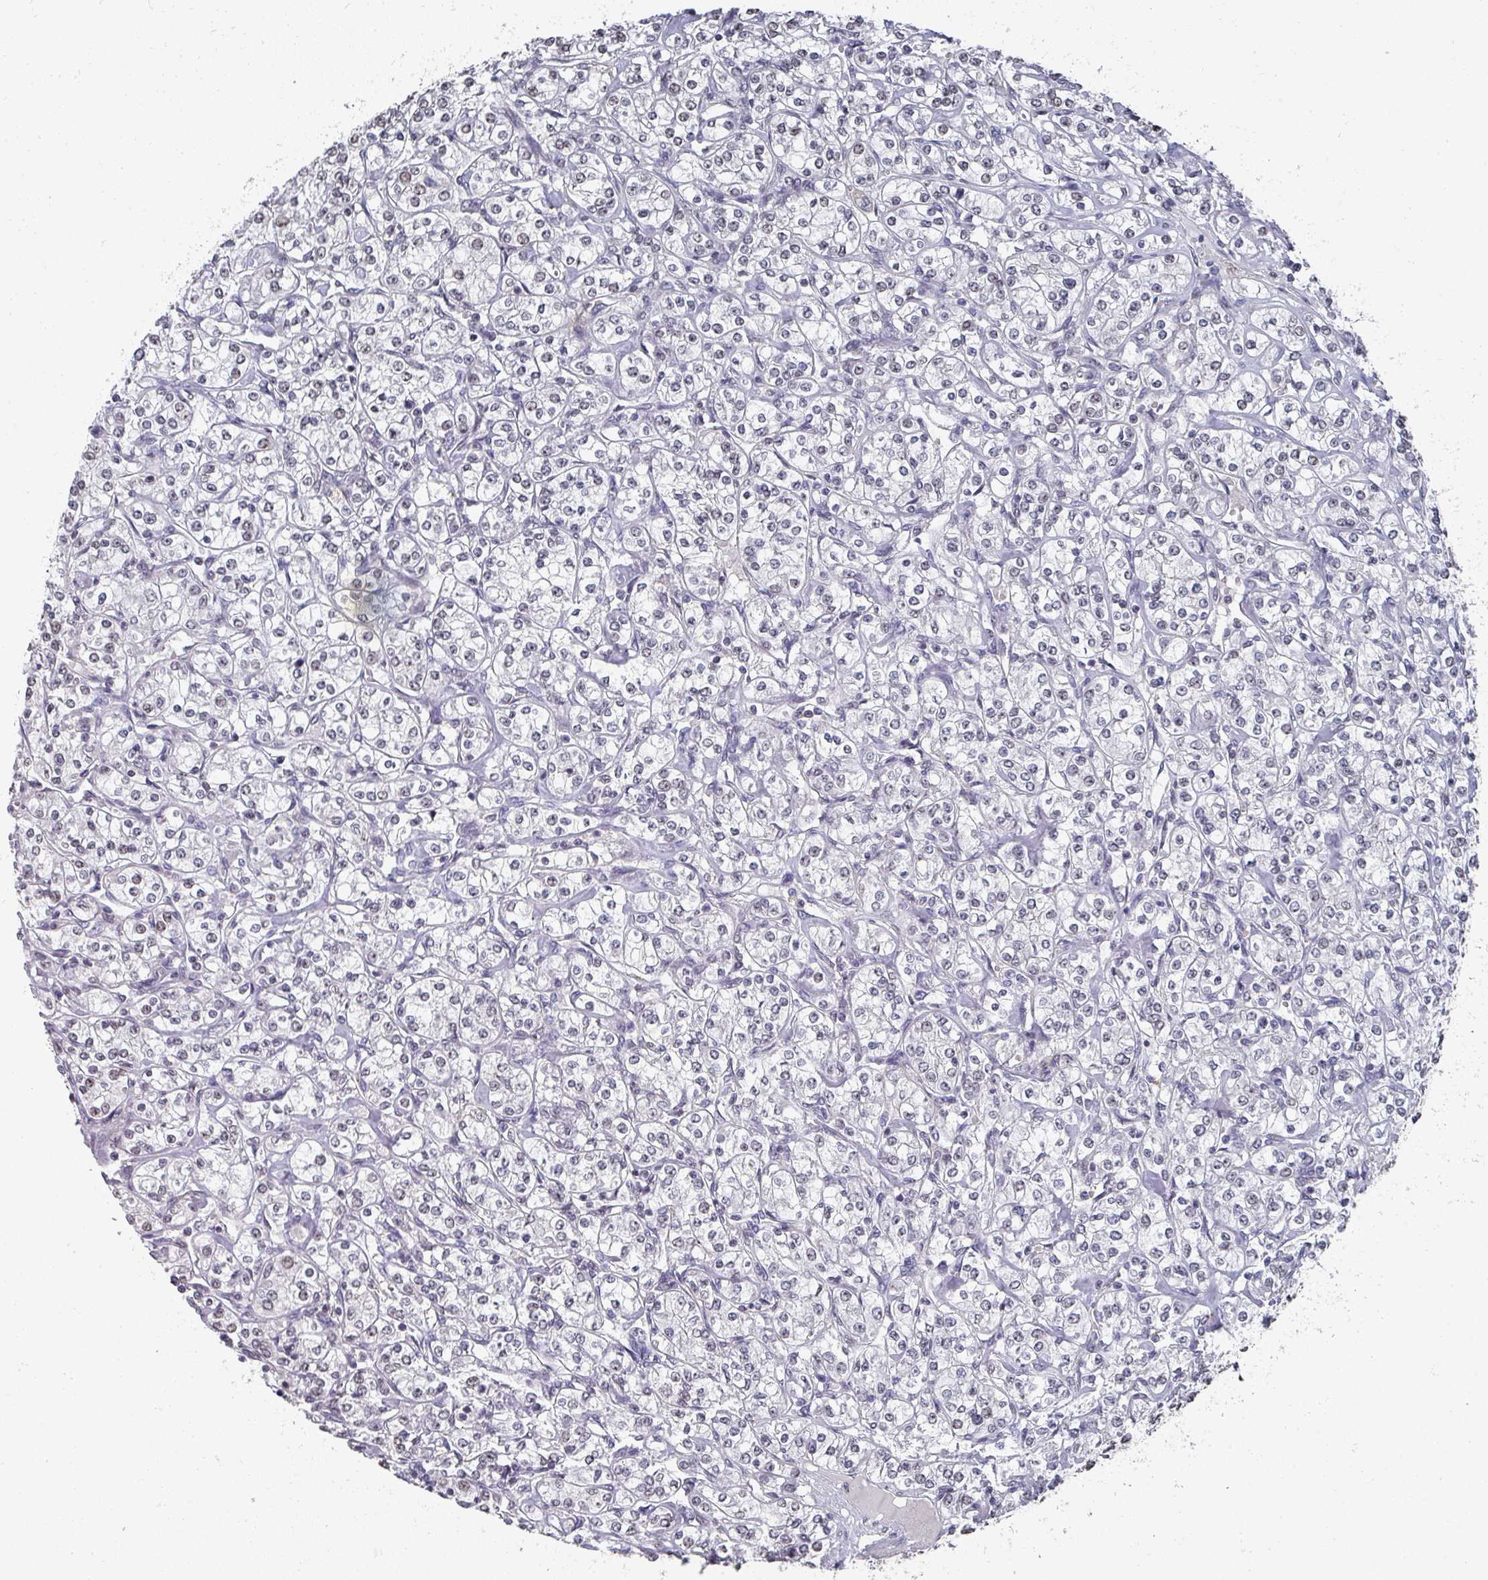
{"staining": {"intensity": "weak", "quantity": "<25%", "location": "nuclear"}, "tissue": "renal cancer", "cell_type": "Tumor cells", "image_type": "cancer", "snomed": [{"axis": "morphology", "description": "Adenocarcinoma, NOS"}, {"axis": "topography", "description": "Kidney"}], "caption": "Immunohistochemical staining of renal cancer (adenocarcinoma) exhibits no significant expression in tumor cells.", "gene": "ZNF654", "patient": {"sex": "male", "age": 77}}